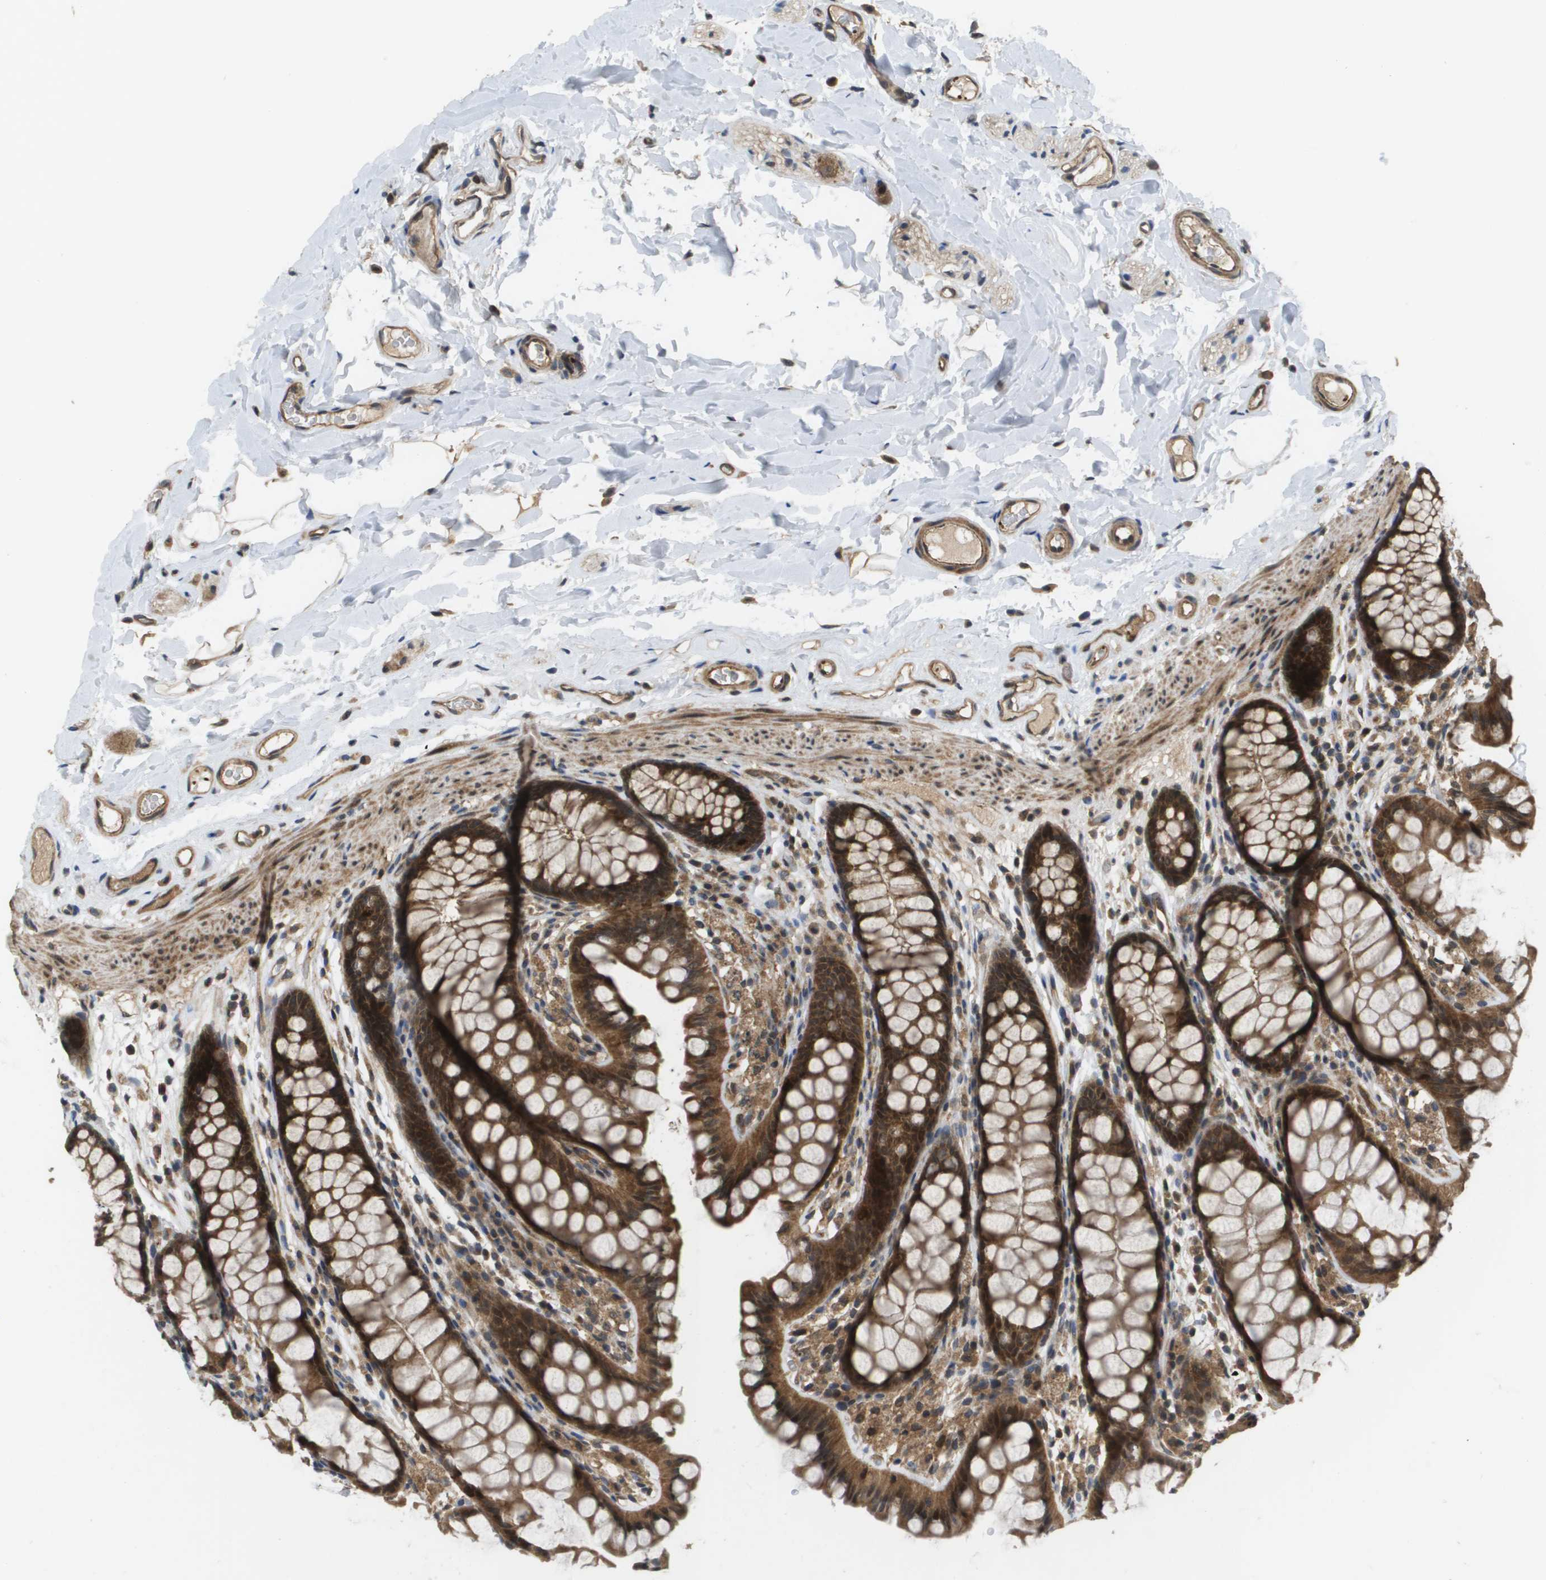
{"staining": {"intensity": "moderate", "quantity": ">75%", "location": "cytoplasmic/membranous"}, "tissue": "colon", "cell_type": "Endothelial cells", "image_type": "normal", "snomed": [{"axis": "morphology", "description": "Normal tissue, NOS"}, {"axis": "topography", "description": "Colon"}], "caption": "Immunohistochemistry (IHC) image of normal human colon stained for a protein (brown), which demonstrates medium levels of moderate cytoplasmic/membranous expression in about >75% of endothelial cells.", "gene": "RBM38", "patient": {"sex": "female", "age": 55}}